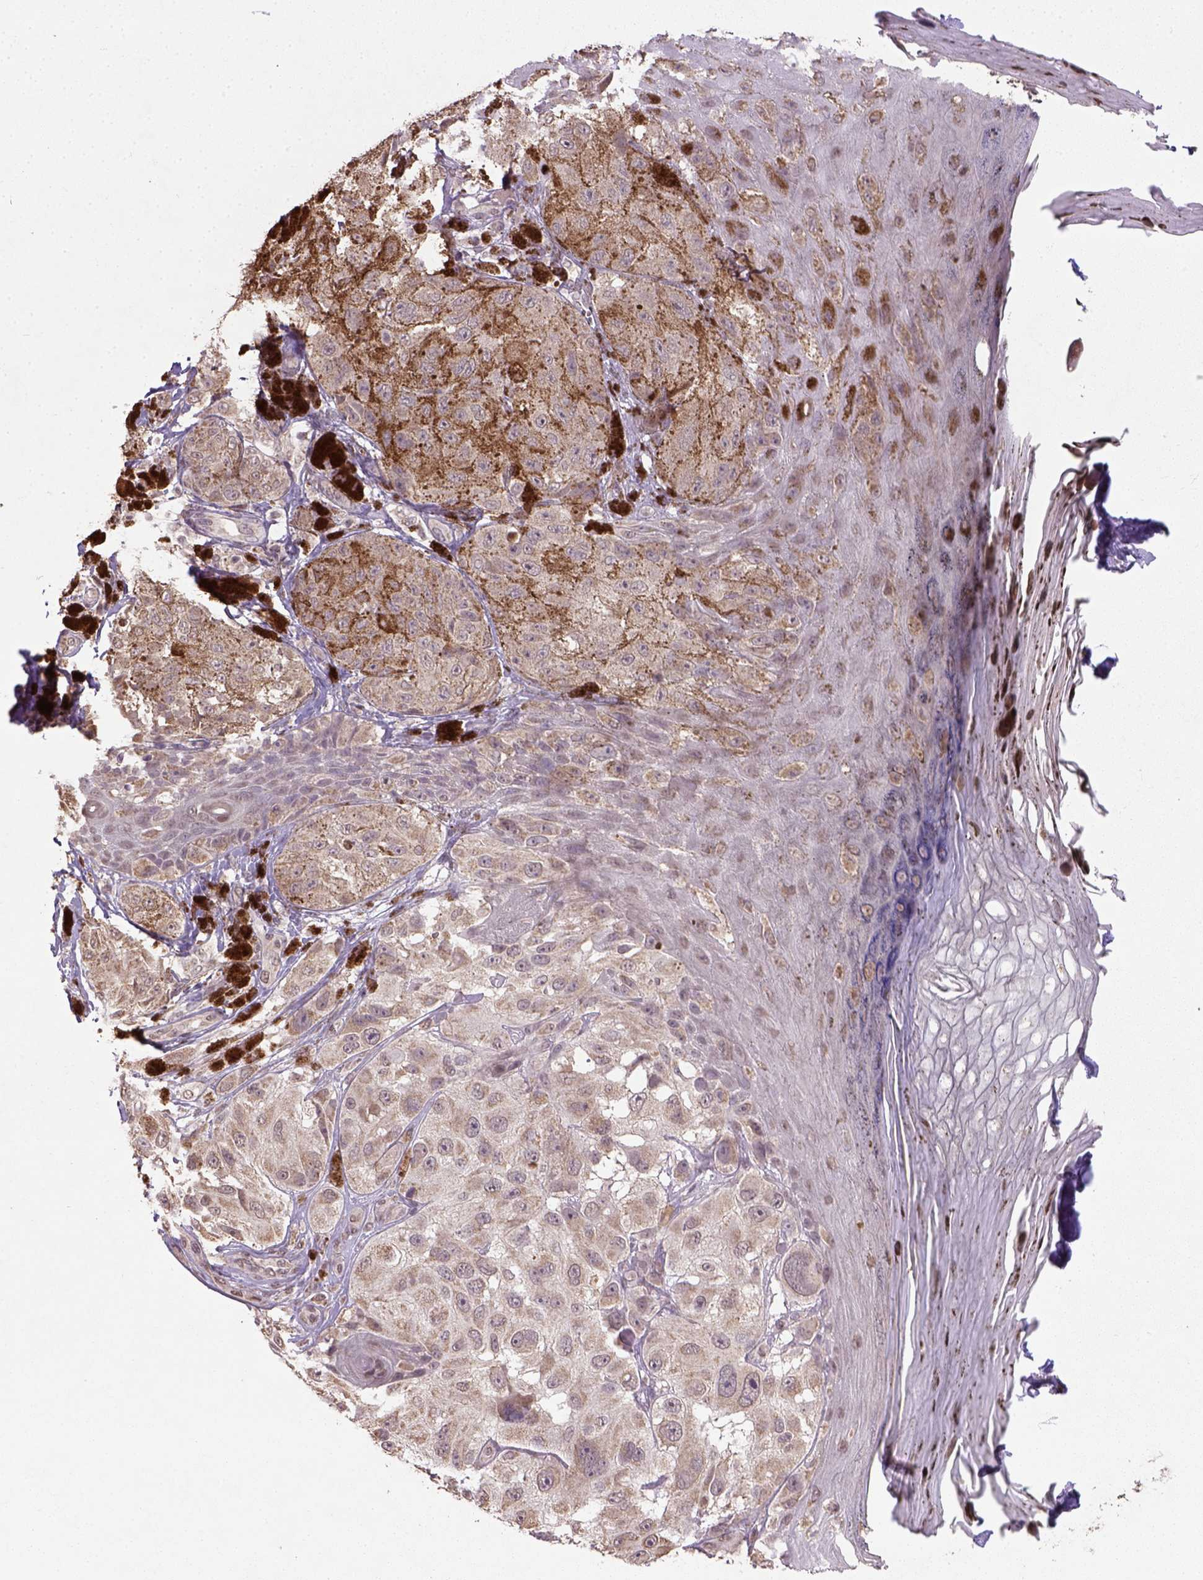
{"staining": {"intensity": "moderate", "quantity": "<25%", "location": "cytoplasmic/membranous"}, "tissue": "melanoma", "cell_type": "Tumor cells", "image_type": "cancer", "snomed": [{"axis": "morphology", "description": "Malignant melanoma, NOS"}, {"axis": "topography", "description": "Skin"}], "caption": "Protein positivity by immunohistochemistry exhibits moderate cytoplasmic/membranous expression in about <25% of tumor cells in malignant melanoma.", "gene": "NUDT10", "patient": {"sex": "male", "age": 36}}